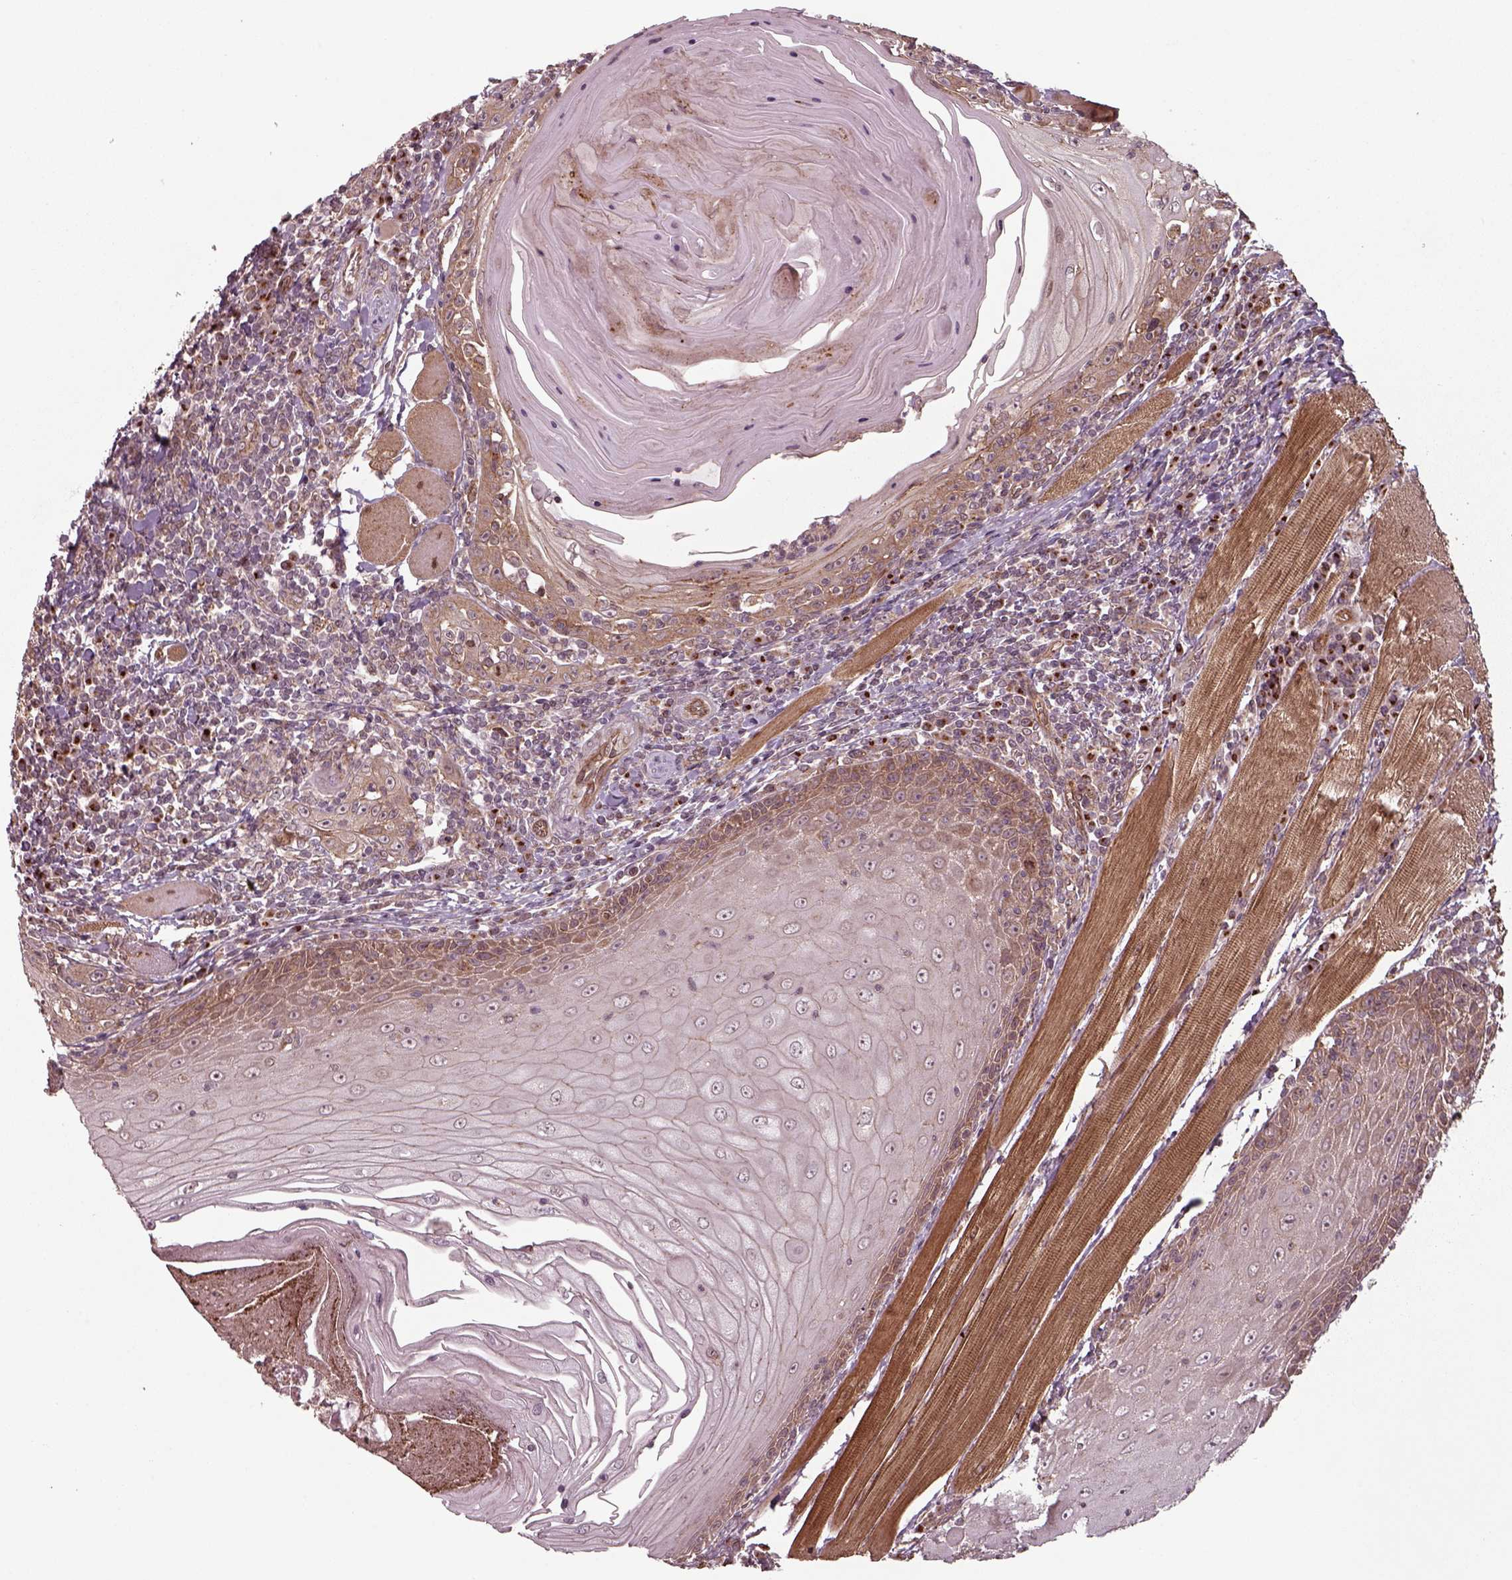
{"staining": {"intensity": "moderate", "quantity": "25%-75%", "location": "cytoplasmic/membranous"}, "tissue": "head and neck cancer", "cell_type": "Tumor cells", "image_type": "cancer", "snomed": [{"axis": "morphology", "description": "Normal tissue, NOS"}, {"axis": "morphology", "description": "Squamous cell carcinoma, NOS"}, {"axis": "topography", "description": "Oral tissue"}, {"axis": "topography", "description": "Head-Neck"}], "caption": "Protein expression analysis of human head and neck squamous cell carcinoma reveals moderate cytoplasmic/membranous expression in approximately 25%-75% of tumor cells.", "gene": "CHMP3", "patient": {"sex": "male", "age": 52}}